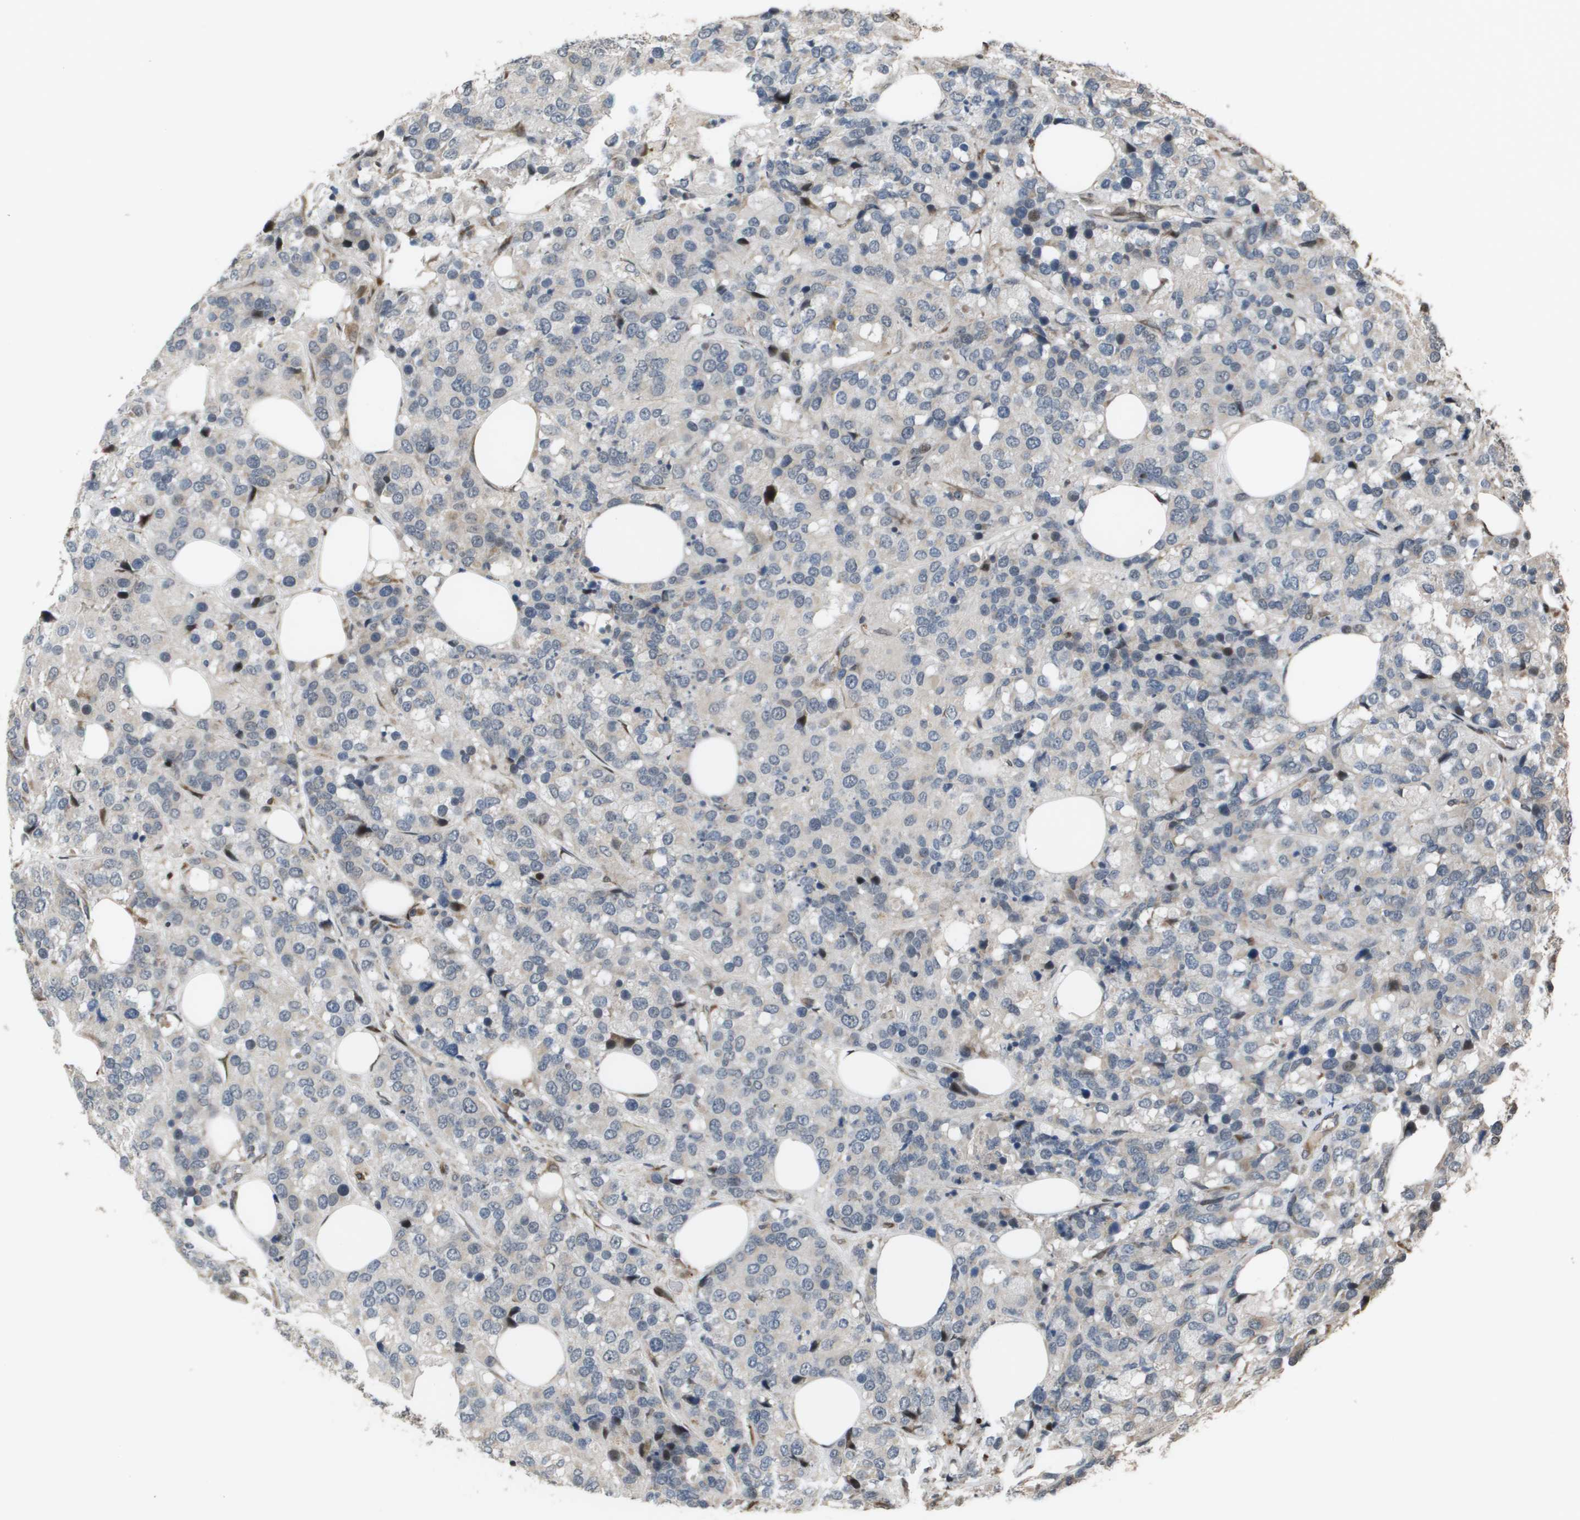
{"staining": {"intensity": "negative", "quantity": "none", "location": "none"}, "tissue": "breast cancer", "cell_type": "Tumor cells", "image_type": "cancer", "snomed": [{"axis": "morphology", "description": "Lobular carcinoma"}, {"axis": "topography", "description": "Breast"}], "caption": "A photomicrograph of human breast cancer (lobular carcinoma) is negative for staining in tumor cells.", "gene": "AXIN2", "patient": {"sex": "female", "age": 59}}